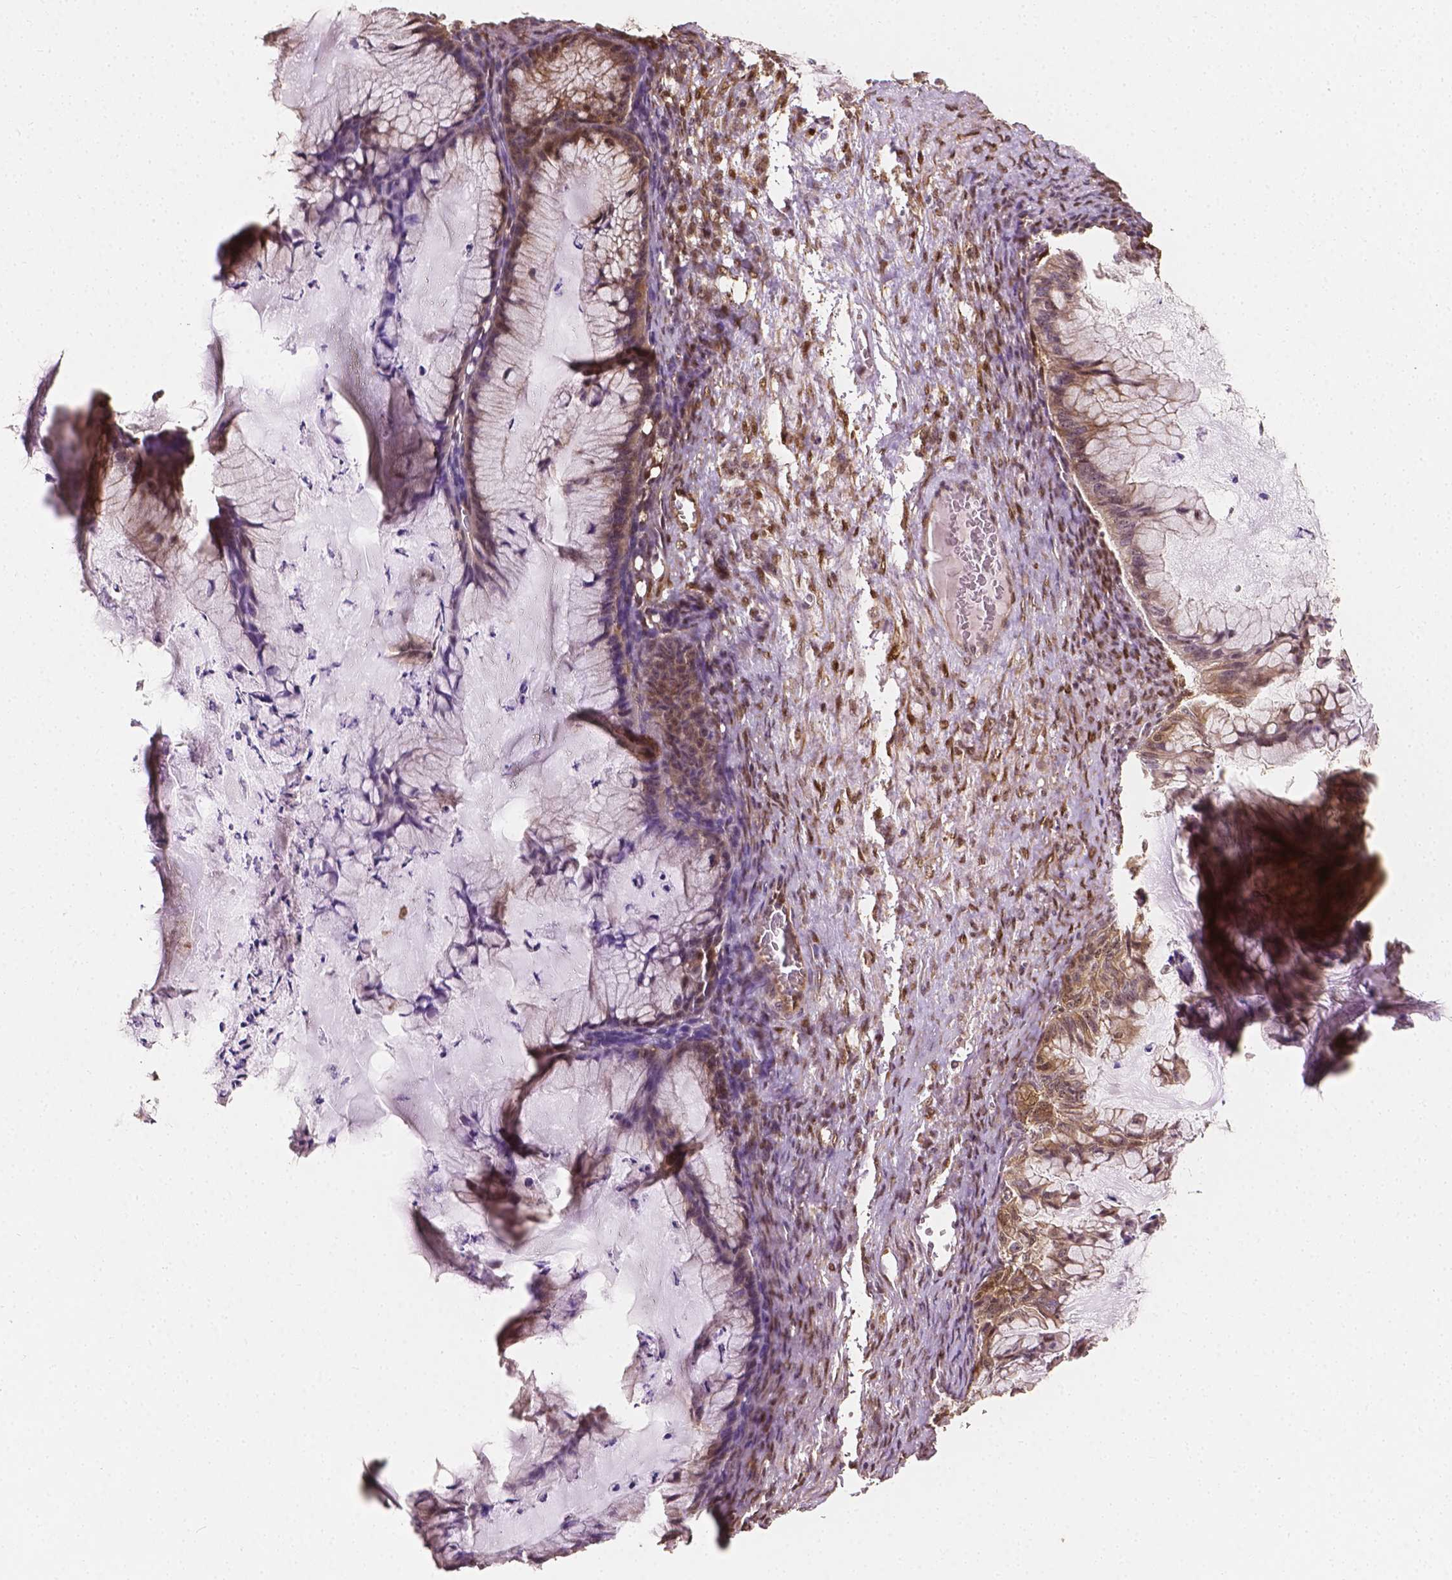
{"staining": {"intensity": "negative", "quantity": "none", "location": "none"}, "tissue": "ovarian cancer", "cell_type": "Tumor cells", "image_type": "cancer", "snomed": [{"axis": "morphology", "description": "Cystadenocarcinoma, mucinous, NOS"}, {"axis": "topography", "description": "Ovary"}], "caption": "DAB (3,3'-diaminobenzidine) immunohistochemical staining of human mucinous cystadenocarcinoma (ovarian) displays no significant positivity in tumor cells.", "gene": "YAP1", "patient": {"sex": "female", "age": 72}}